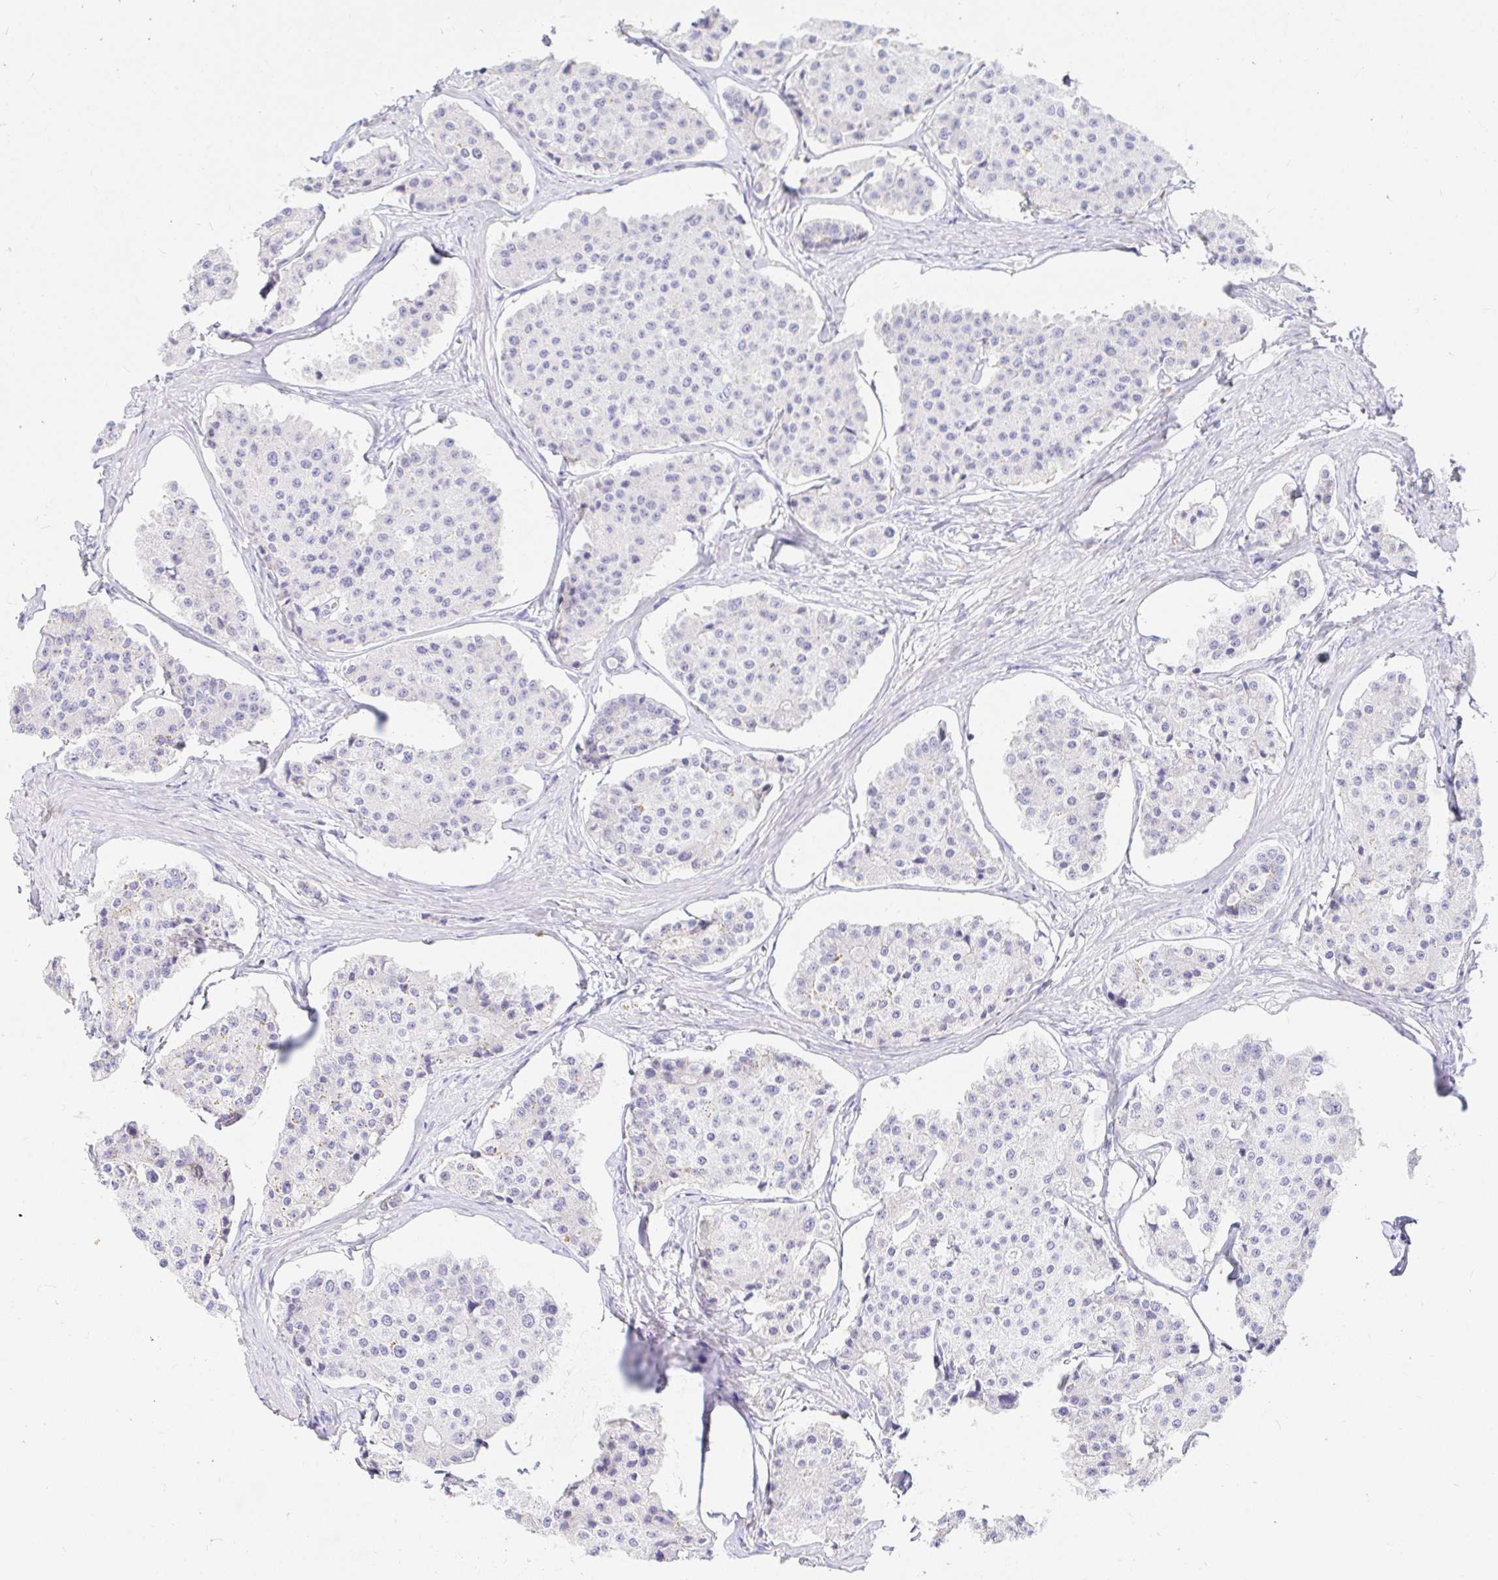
{"staining": {"intensity": "negative", "quantity": "none", "location": "none"}, "tissue": "carcinoid", "cell_type": "Tumor cells", "image_type": "cancer", "snomed": [{"axis": "morphology", "description": "Carcinoid, malignant, NOS"}, {"axis": "topography", "description": "Small intestine"}], "caption": "A histopathology image of carcinoid stained for a protein displays no brown staining in tumor cells.", "gene": "NR2E1", "patient": {"sex": "female", "age": 65}}